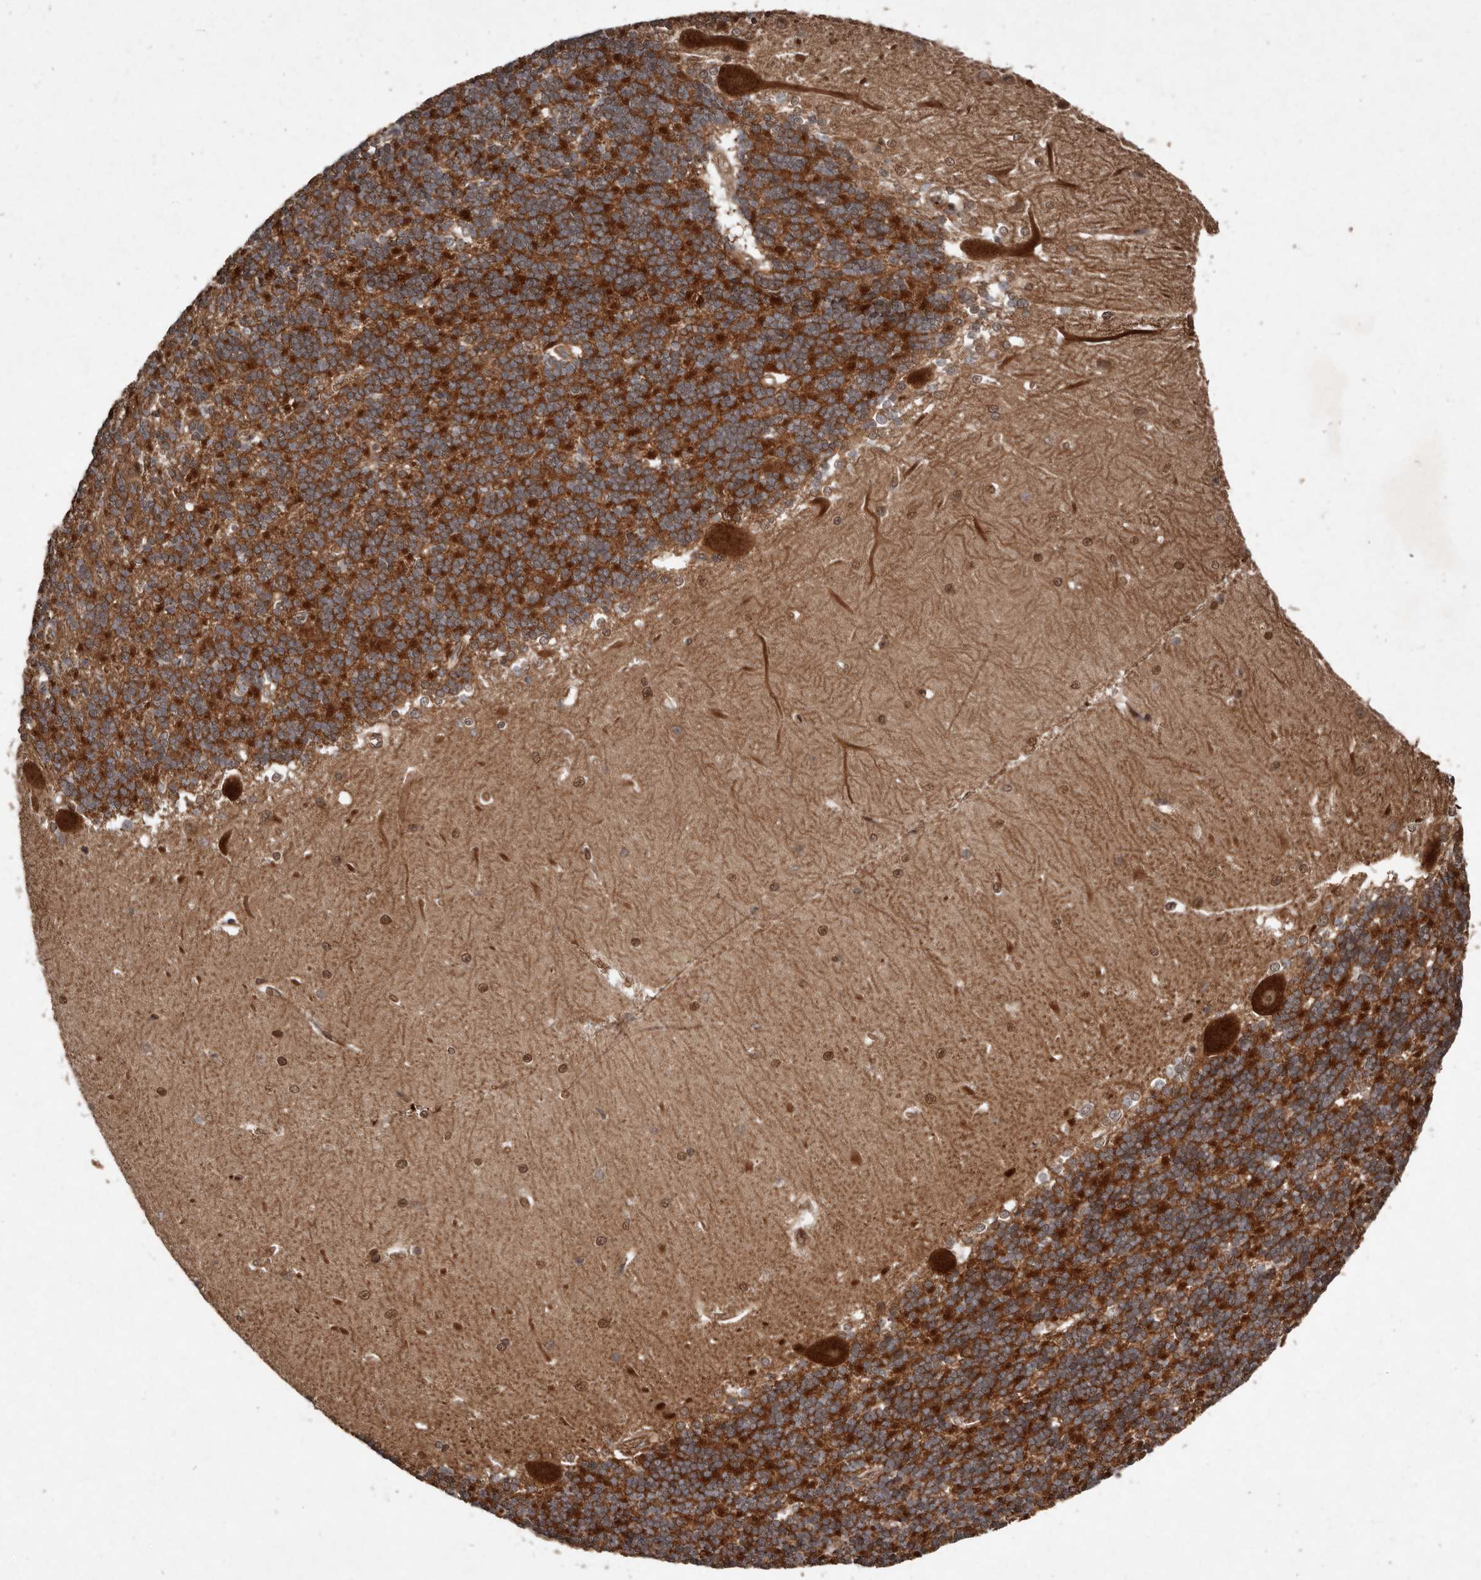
{"staining": {"intensity": "strong", "quantity": "25%-75%", "location": "cytoplasmic/membranous"}, "tissue": "cerebellum", "cell_type": "Cells in granular layer", "image_type": "normal", "snomed": [{"axis": "morphology", "description": "Normal tissue, NOS"}, {"axis": "topography", "description": "Cerebellum"}], "caption": "Immunohistochemistry micrograph of benign cerebellum stained for a protein (brown), which shows high levels of strong cytoplasmic/membranous positivity in about 25%-75% of cells in granular layer.", "gene": "DIP2C", "patient": {"sex": "male", "age": 37}}